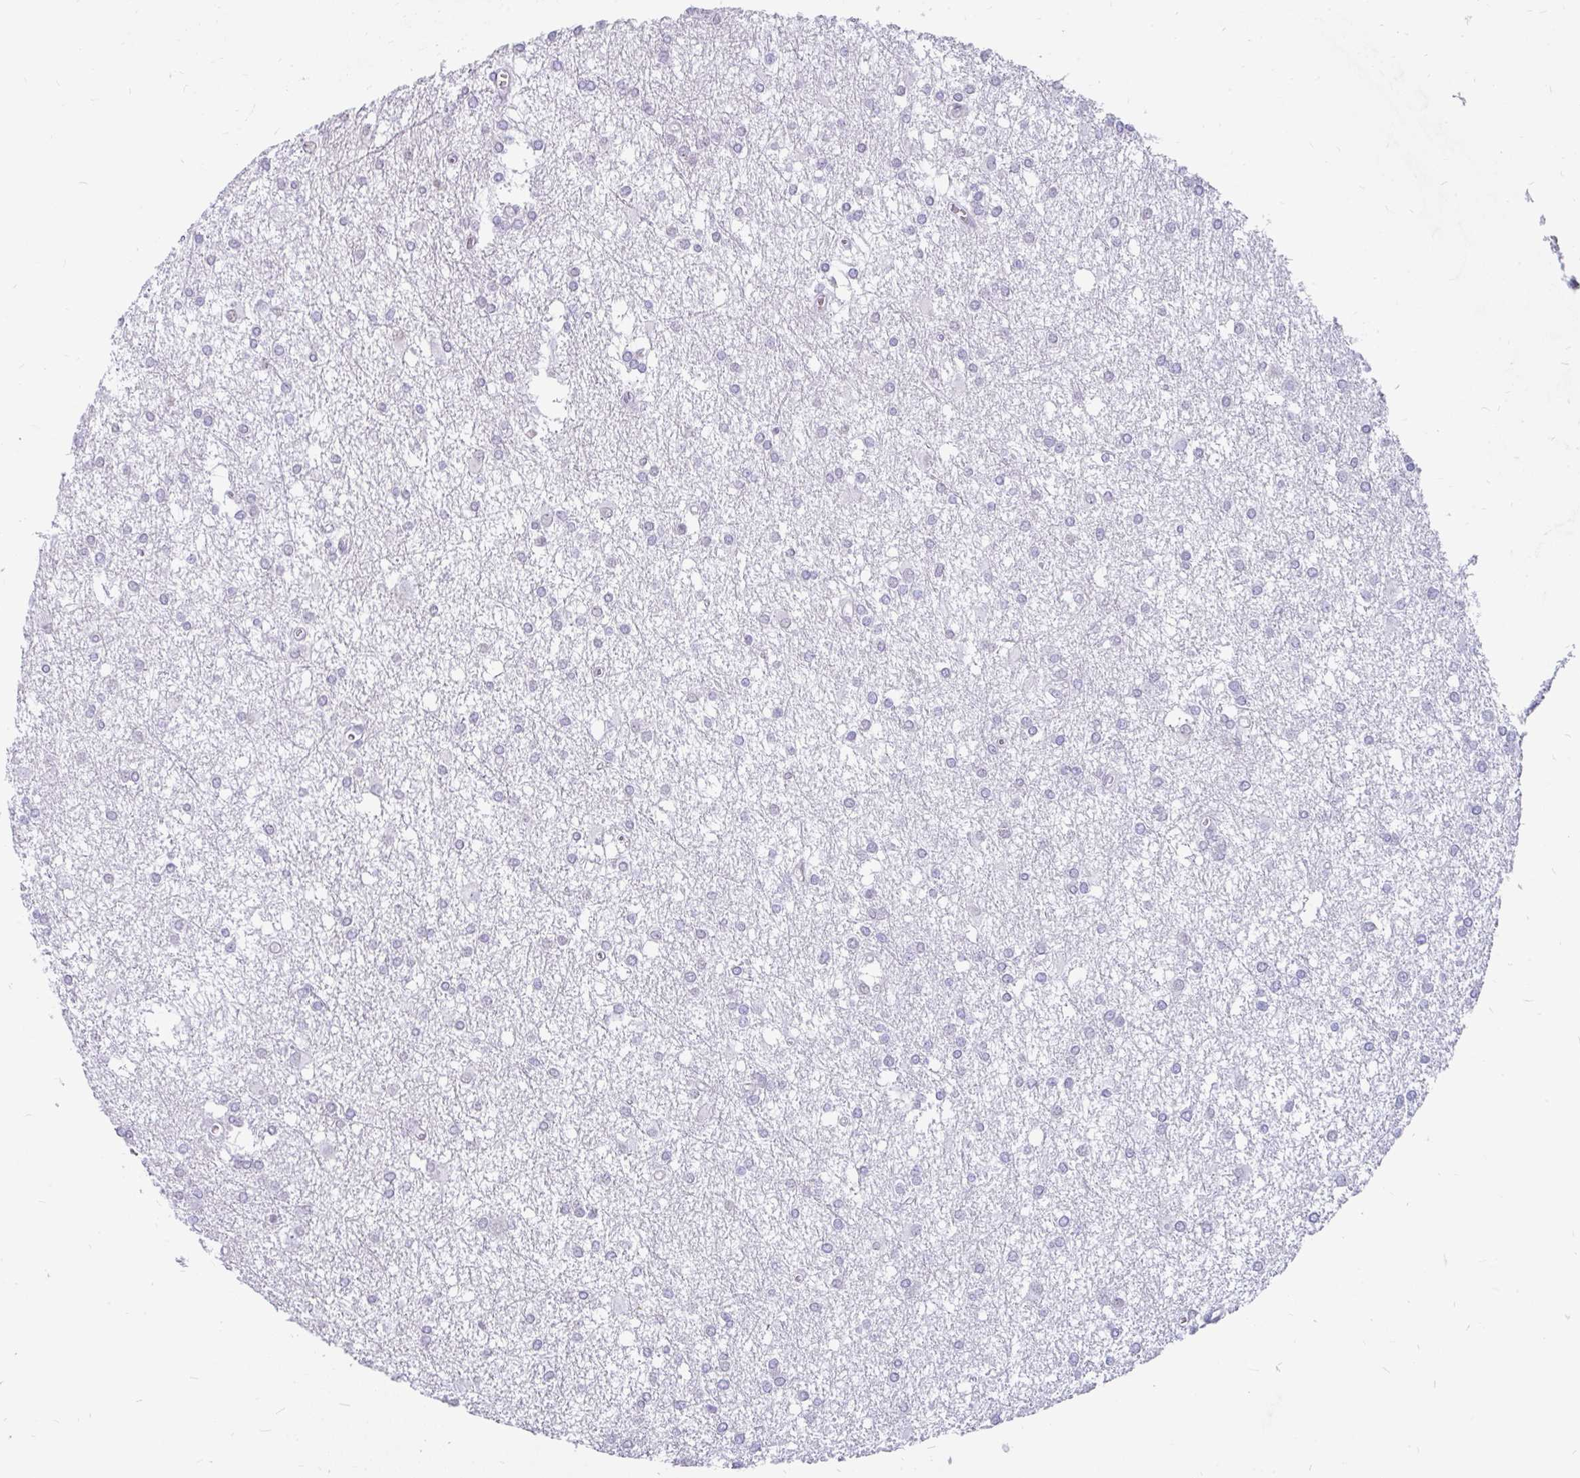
{"staining": {"intensity": "negative", "quantity": "none", "location": "none"}, "tissue": "glioma", "cell_type": "Tumor cells", "image_type": "cancer", "snomed": [{"axis": "morphology", "description": "Glioma, malignant, High grade"}, {"axis": "topography", "description": "Brain"}], "caption": "High power microscopy histopathology image of an IHC histopathology image of malignant high-grade glioma, revealing no significant staining in tumor cells.", "gene": "EML5", "patient": {"sex": "male", "age": 48}}